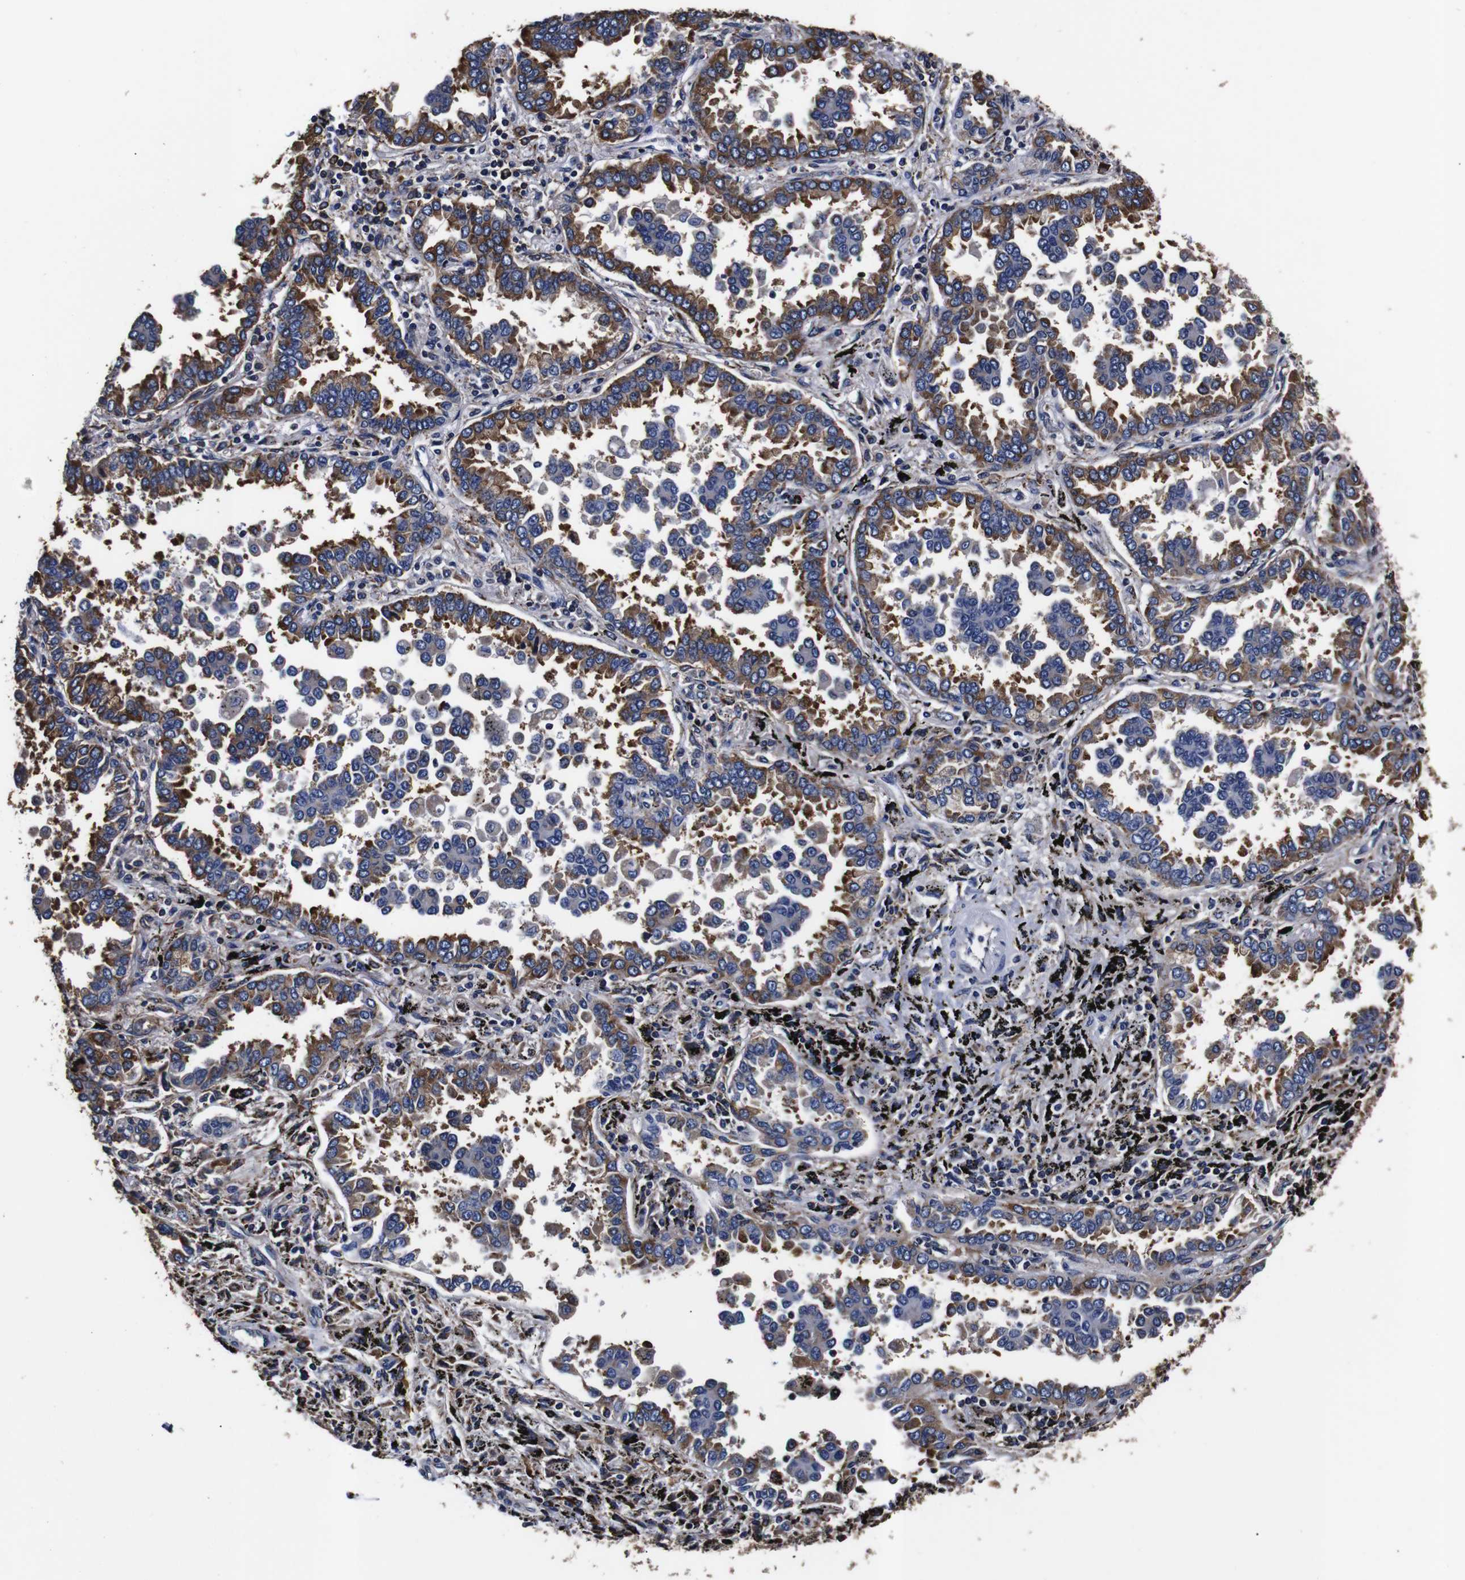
{"staining": {"intensity": "strong", "quantity": ">75%", "location": "cytoplasmic/membranous"}, "tissue": "lung cancer", "cell_type": "Tumor cells", "image_type": "cancer", "snomed": [{"axis": "morphology", "description": "Normal tissue, NOS"}, {"axis": "morphology", "description": "Adenocarcinoma, NOS"}, {"axis": "topography", "description": "Lung"}], "caption": "Protein expression analysis of lung cancer exhibits strong cytoplasmic/membranous expression in about >75% of tumor cells.", "gene": "PPIB", "patient": {"sex": "male", "age": 59}}